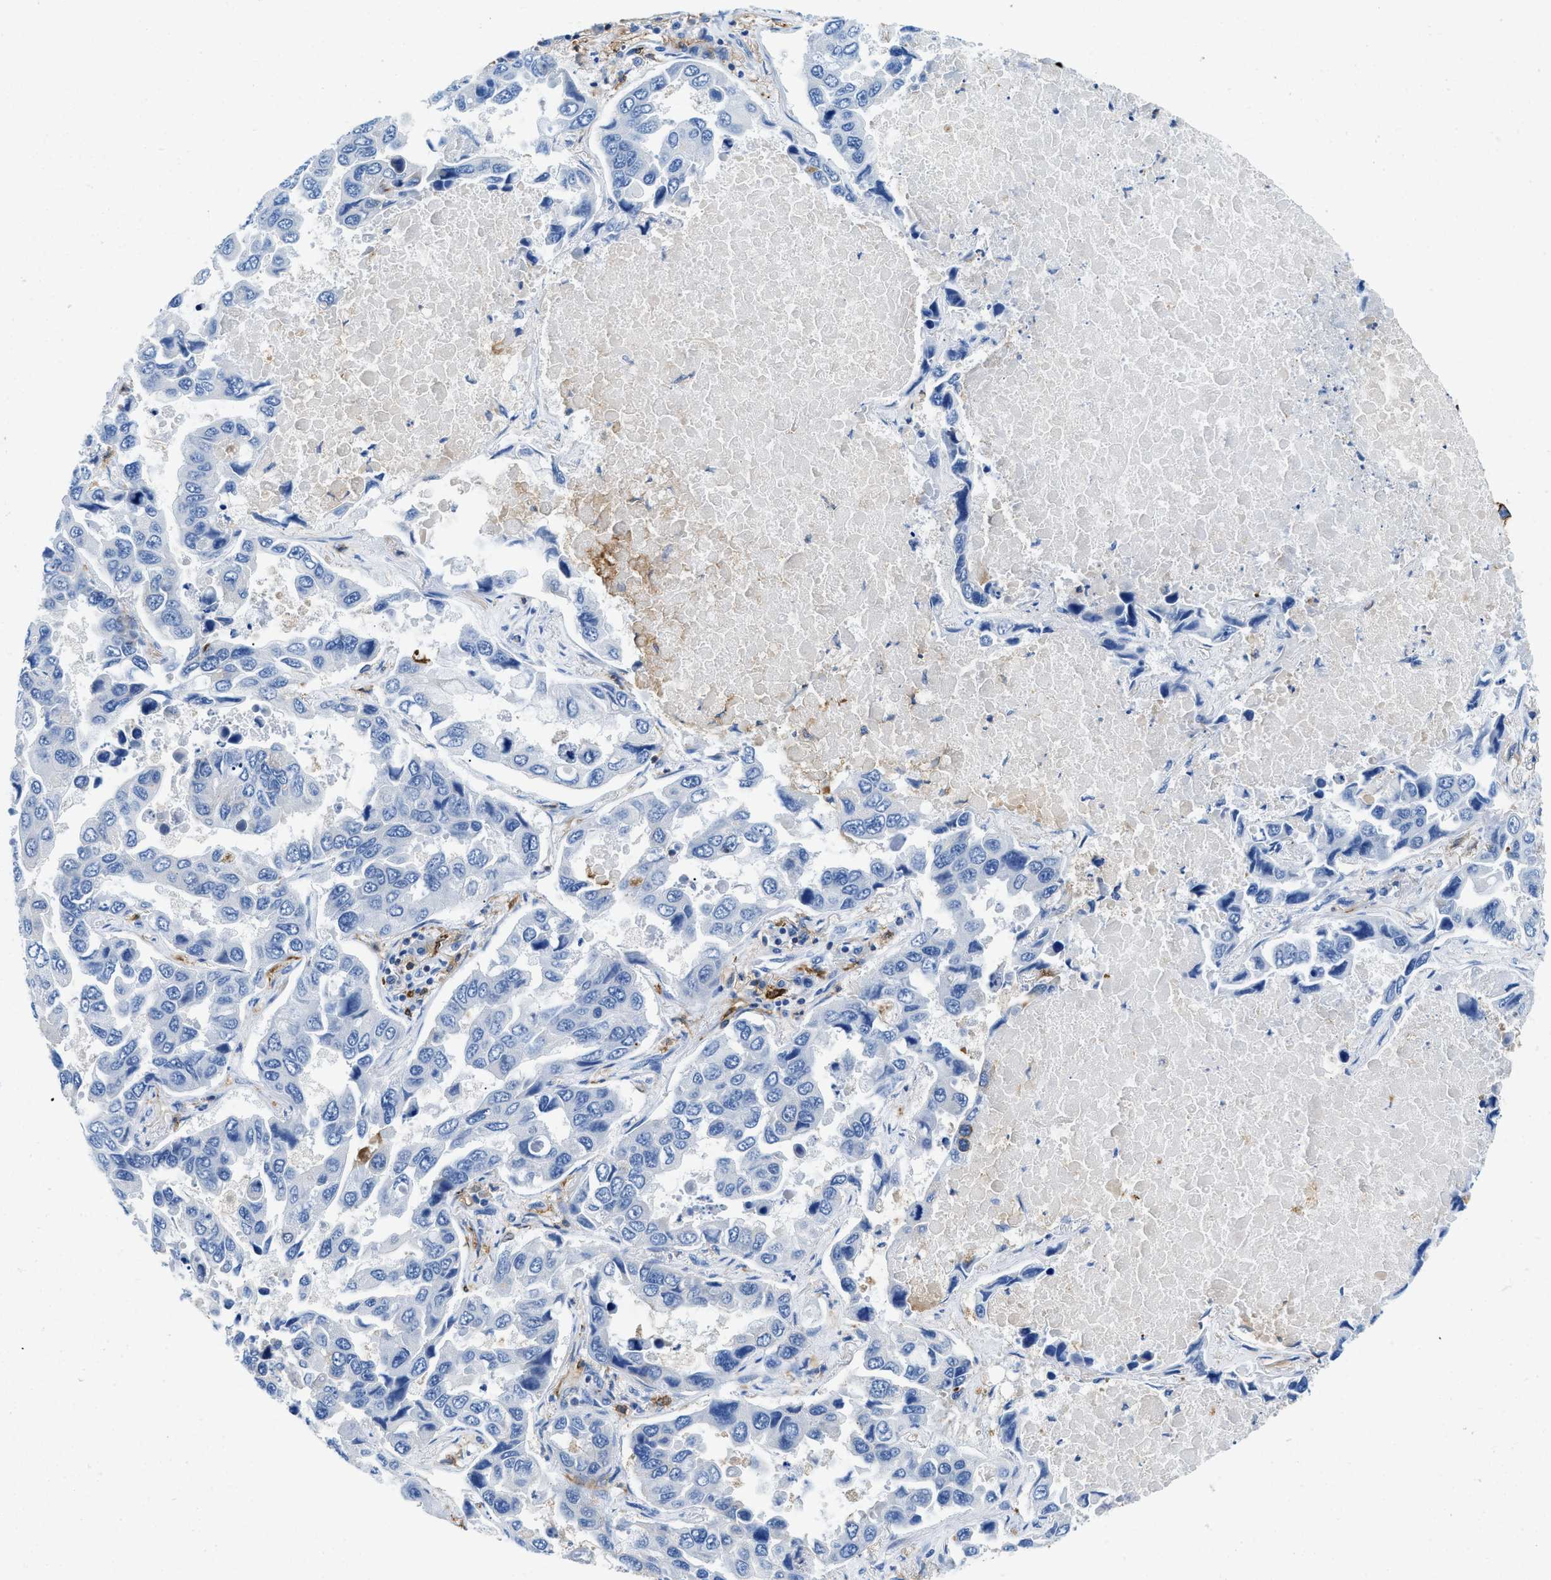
{"staining": {"intensity": "negative", "quantity": "none", "location": "none"}, "tissue": "lung cancer", "cell_type": "Tumor cells", "image_type": "cancer", "snomed": [{"axis": "morphology", "description": "Adenocarcinoma, NOS"}, {"axis": "topography", "description": "Lung"}], "caption": "This is an IHC histopathology image of lung adenocarcinoma. There is no positivity in tumor cells.", "gene": "CD226", "patient": {"sex": "male", "age": 64}}